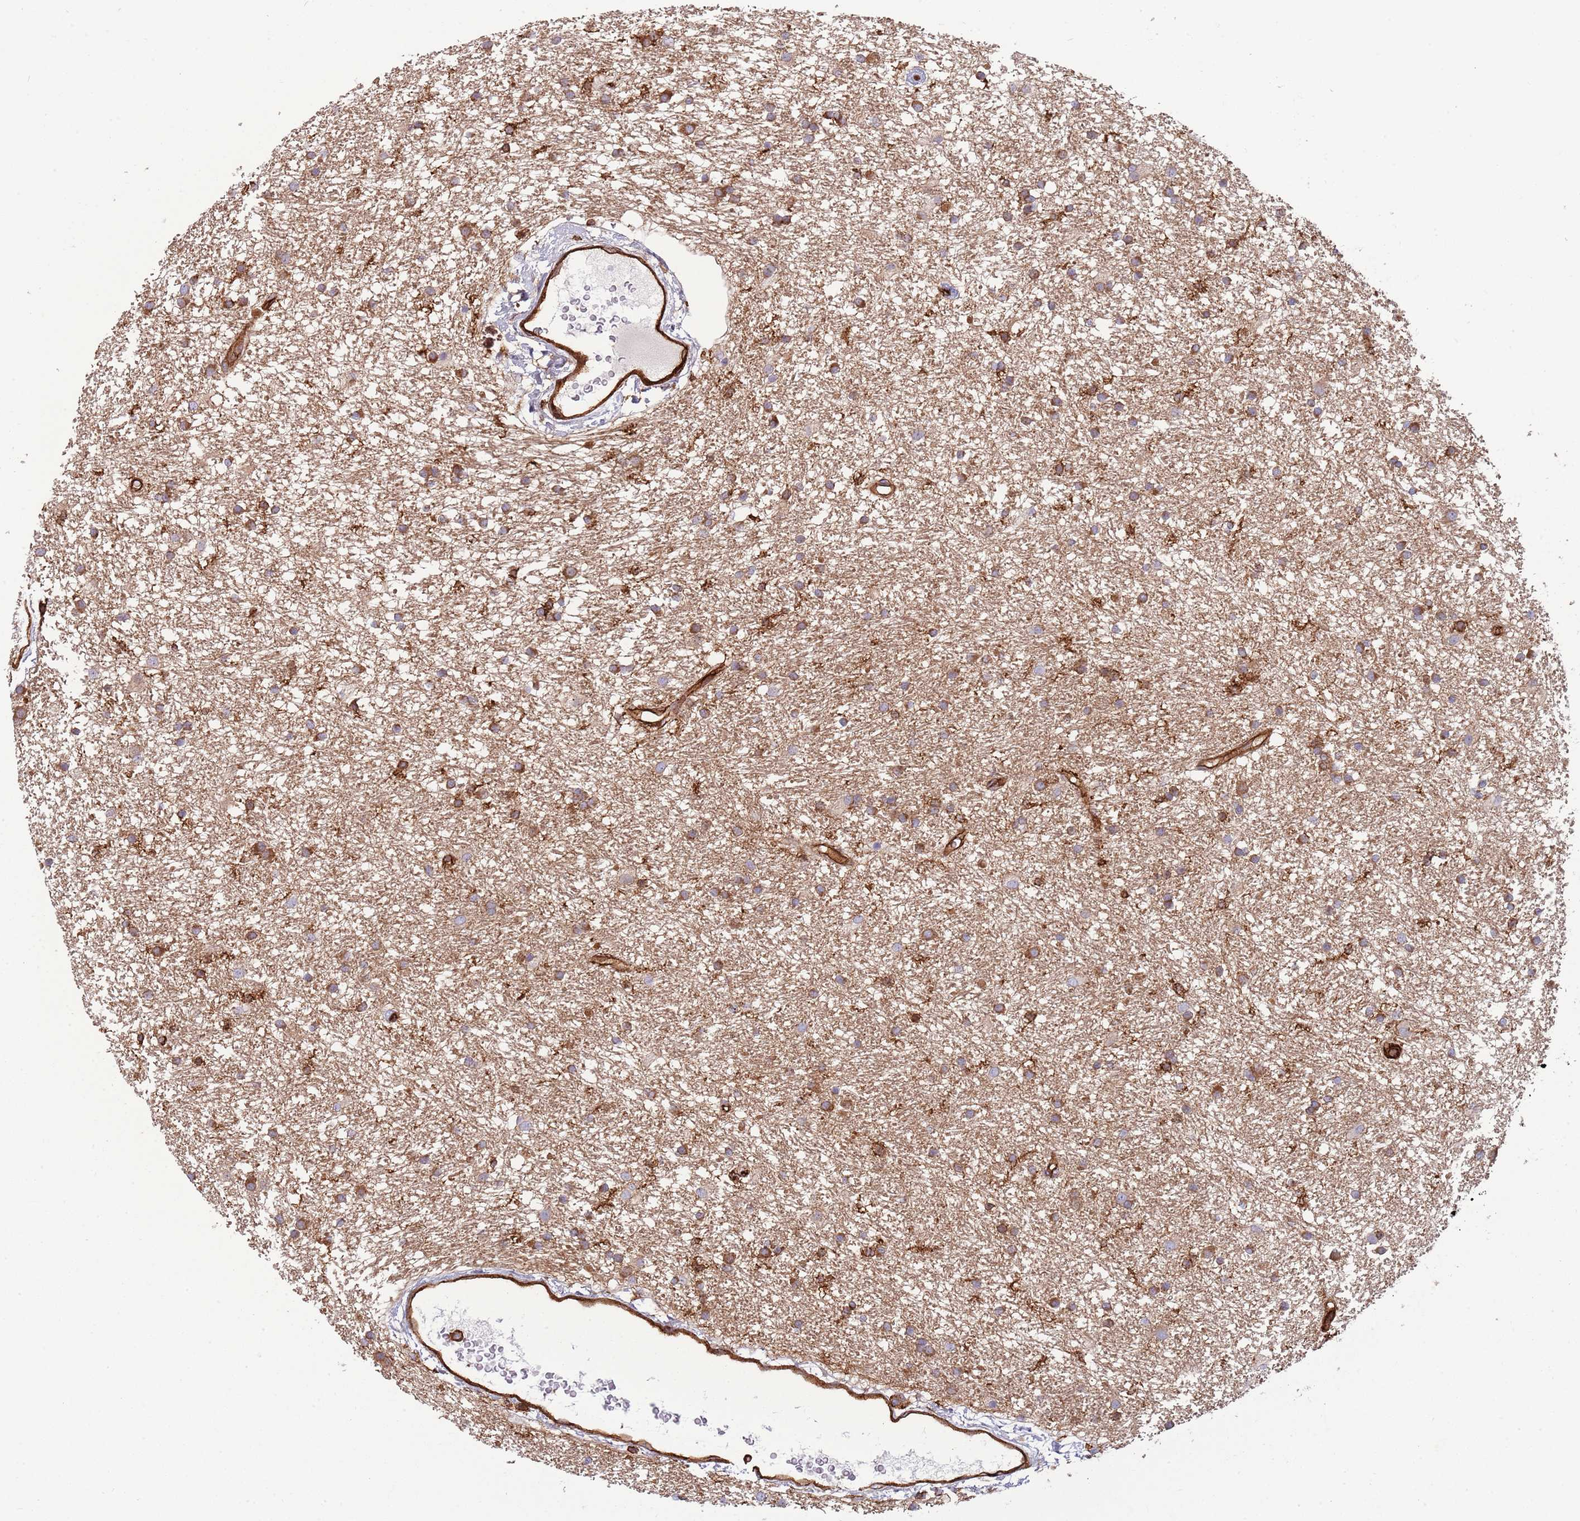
{"staining": {"intensity": "strong", "quantity": "<25%", "location": "cytoplasmic/membranous"}, "tissue": "glioma", "cell_type": "Tumor cells", "image_type": "cancer", "snomed": [{"axis": "morphology", "description": "Glioma, malignant, High grade"}, {"axis": "topography", "description": "Brain"}], "caption": "Immunohistochemical staining of human malignant high-grade glioma exhibits medium levels of strong cytoplasmic/membranous protein expression in approximately <25% of tumor cells.", "gene": "KBTBD7", "patient": {"sex": "male", "age": 77}}